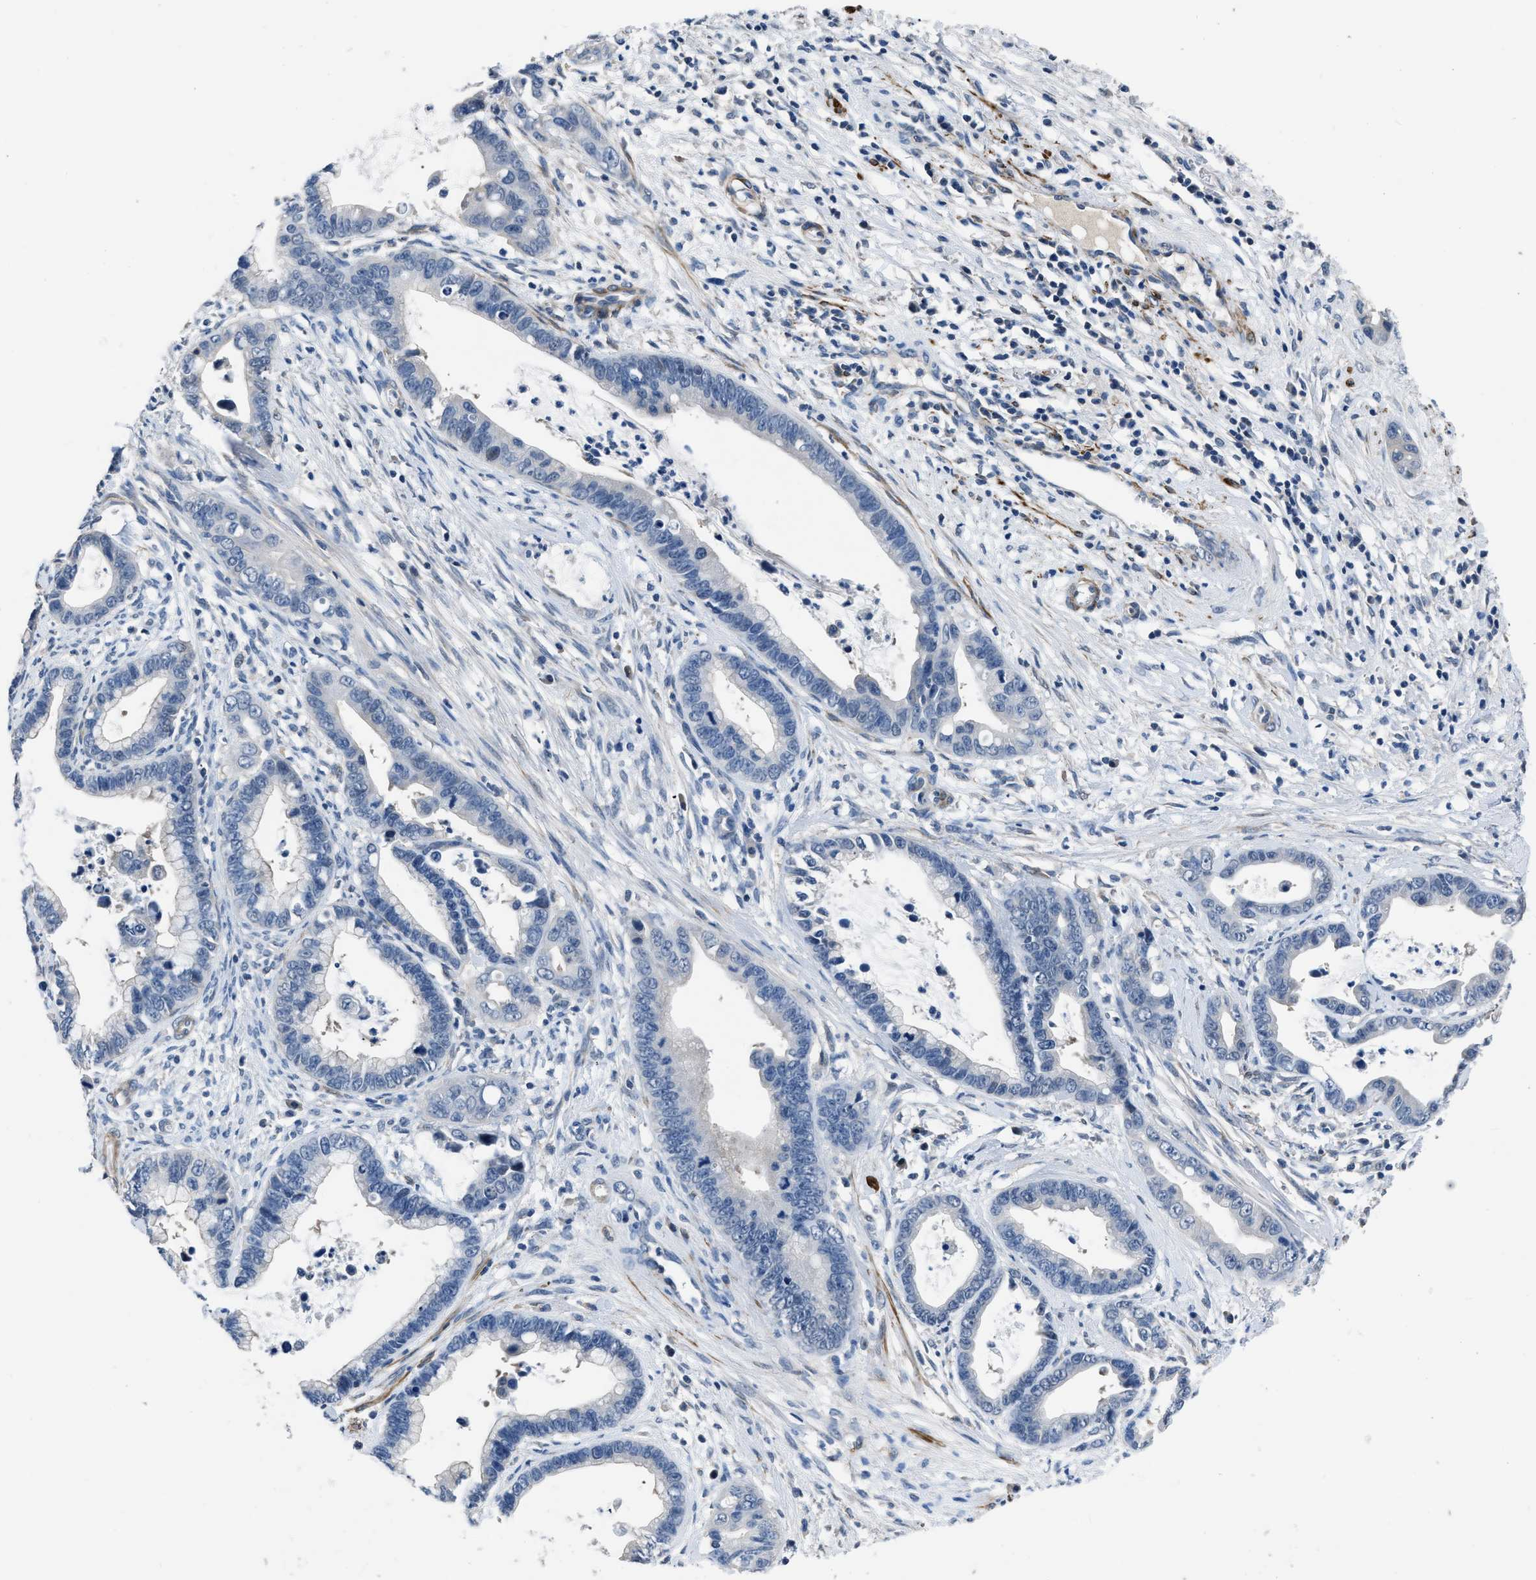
{"staining": {"intensity": "negative", "quantity": "none", "location": "none"}, "tissue": "cervical cancer", "cell_type": "Tumor cells", "image_type": "cancer", "snomed": [{"axis": "morphology", "description": "Adenocarcinoma, NOS"}, {"axis": "topography", "description": "Cervix"}], "caption": "Cervical adenocarcinoma was stained to show a protein in brown. There is no significant staining in tumor cells.", "gene": "LANCL2", "patient": {"sex": "female", "age": 44}}